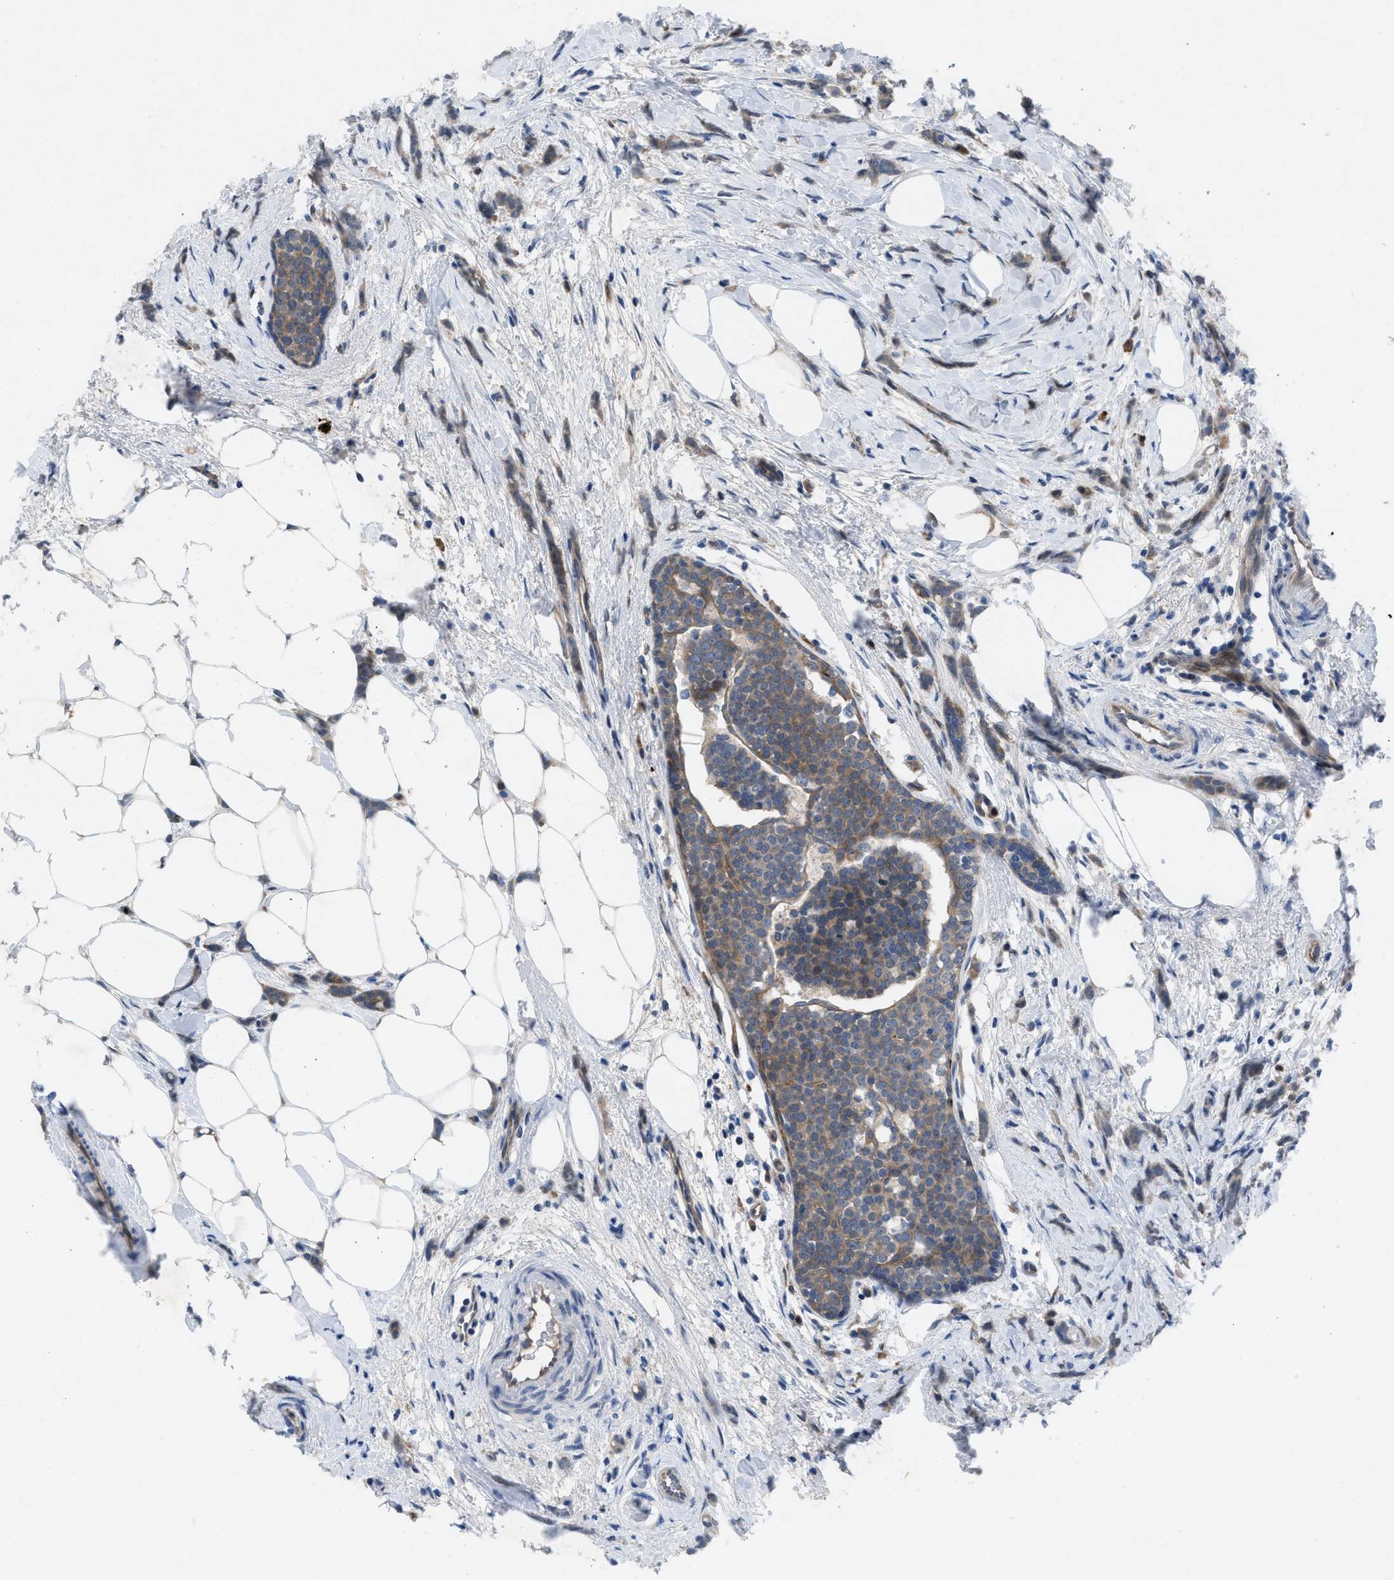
{"staining": {"intensity": "weak", "quantity": ">75%", "location": "cytoplasmic/membranous"}, "tissue": "breast cancer", "cell_type": "Tumor cells", "image_type": "cancer", "snomed": [{"axis": "morphology", "description": "Lobular carcinoma, in situ"}, {"axis": "morphology", "description": "Lobular carcinoma"}, {"axis": "topography", "description": "Breast"}], "caption": "Human breast cancer stained with a brown dye displays weak cytoplasmic/membranous positive positivity in about >75% of tumor cells.", "gene": "IL17RE", "patient": {"sex": "female", "age": 41}}